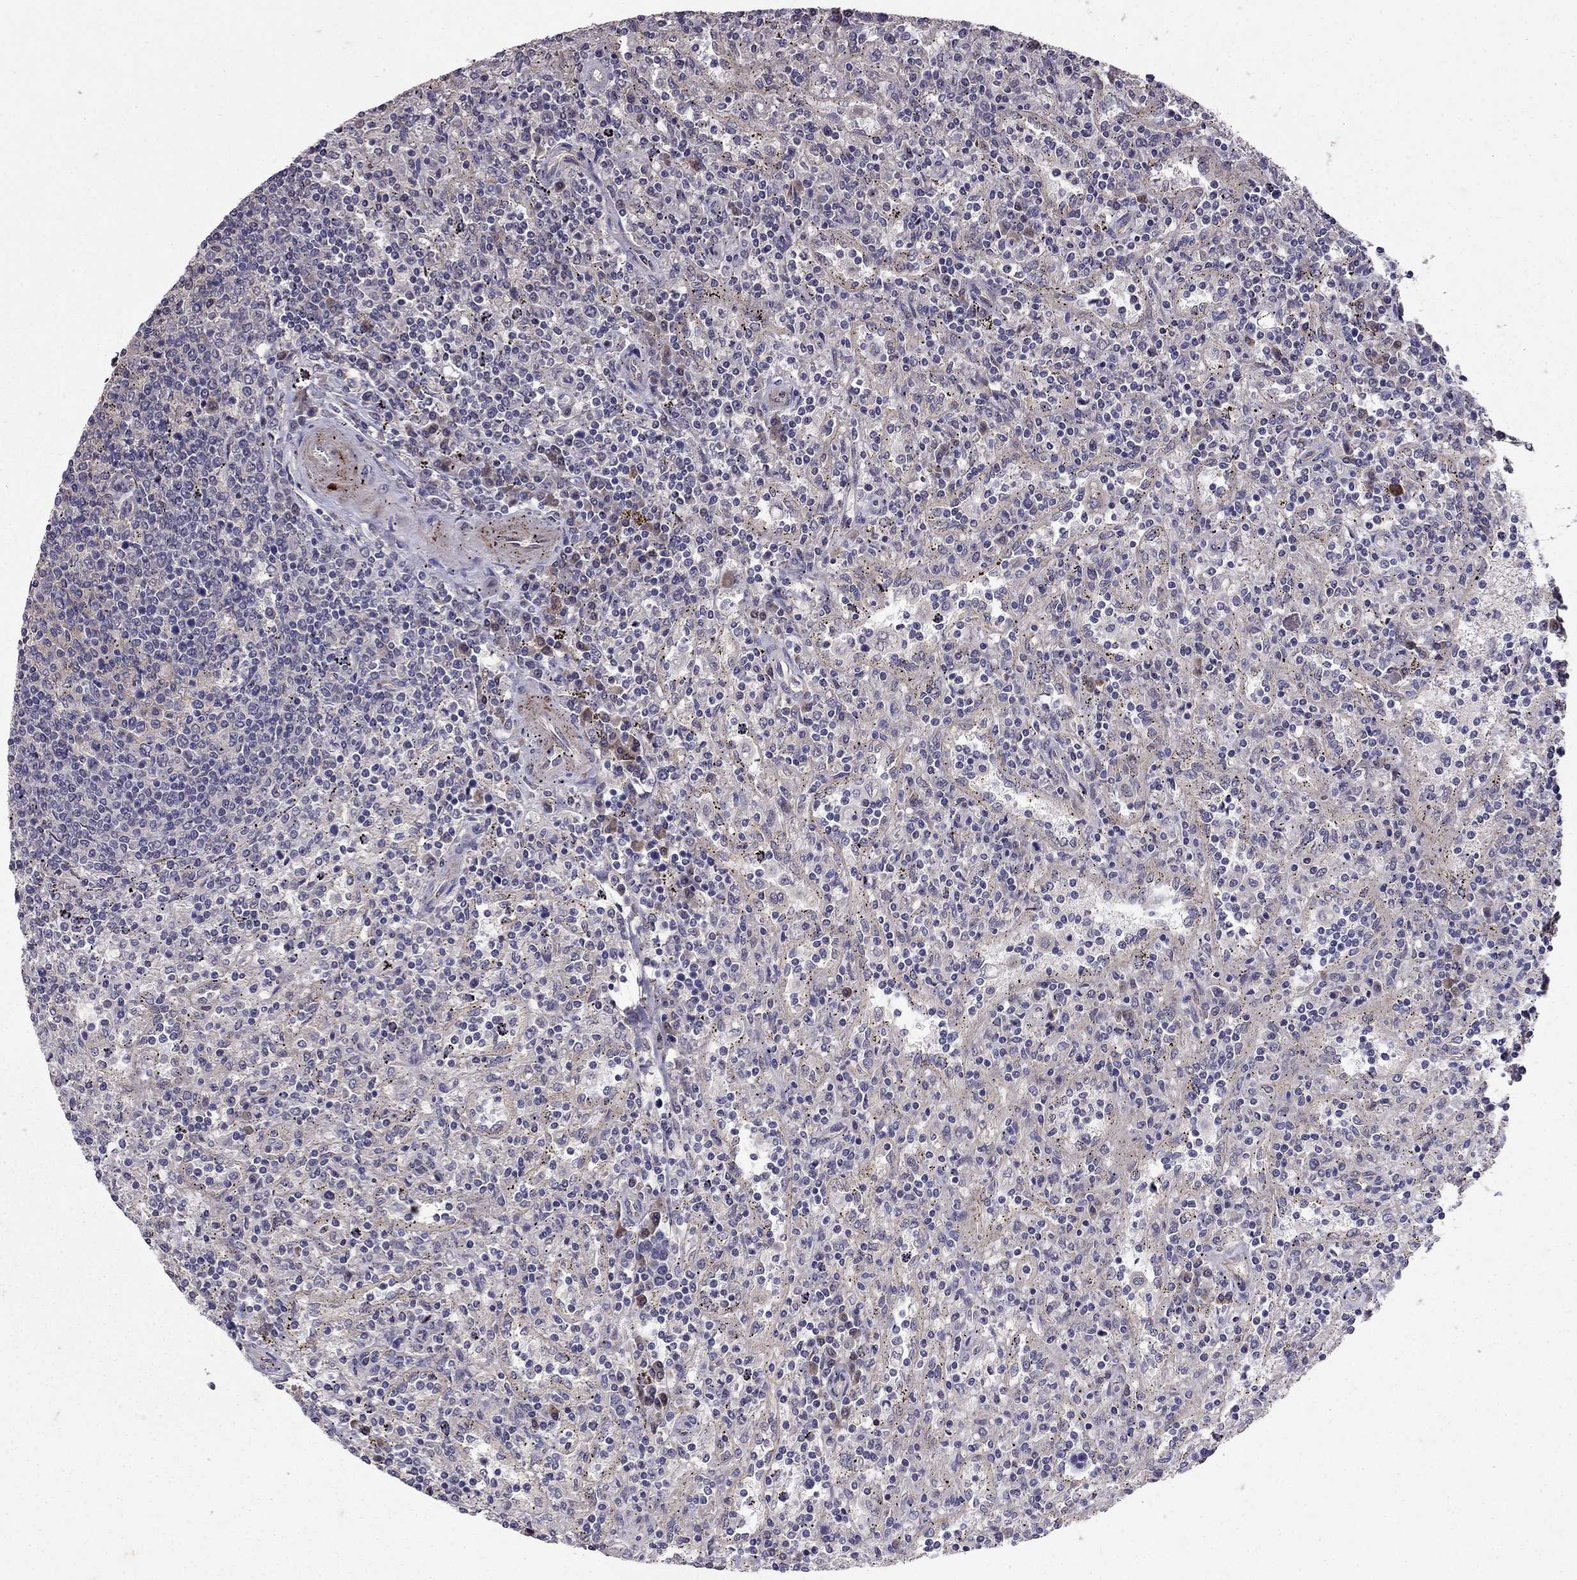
{"staining": {"intensity": "negative", "quantity": "none", "location": "none"}, "tissue": "lymphoma", "cell_type": "Tumor cells", "image_type": "cancer", "snomed": [{"axis": "morphology", "description": "Malignant lymphoma, non-Hodgkin's type, Low grade"}, {"axis": "topography", "description": "Lymph node"}], "caption": "The immunohistochemistry (IHC) micrograph has no significant staining in tumor cells of malignant lymphoma, non-Hodgkin's type (low-grade) tissue. (DAB (3,3'-diaminobenzidine) immunohistochemistry, high magnification).", "gene": "RASIP1", "patient": {"sex": "male", "age": 52}}